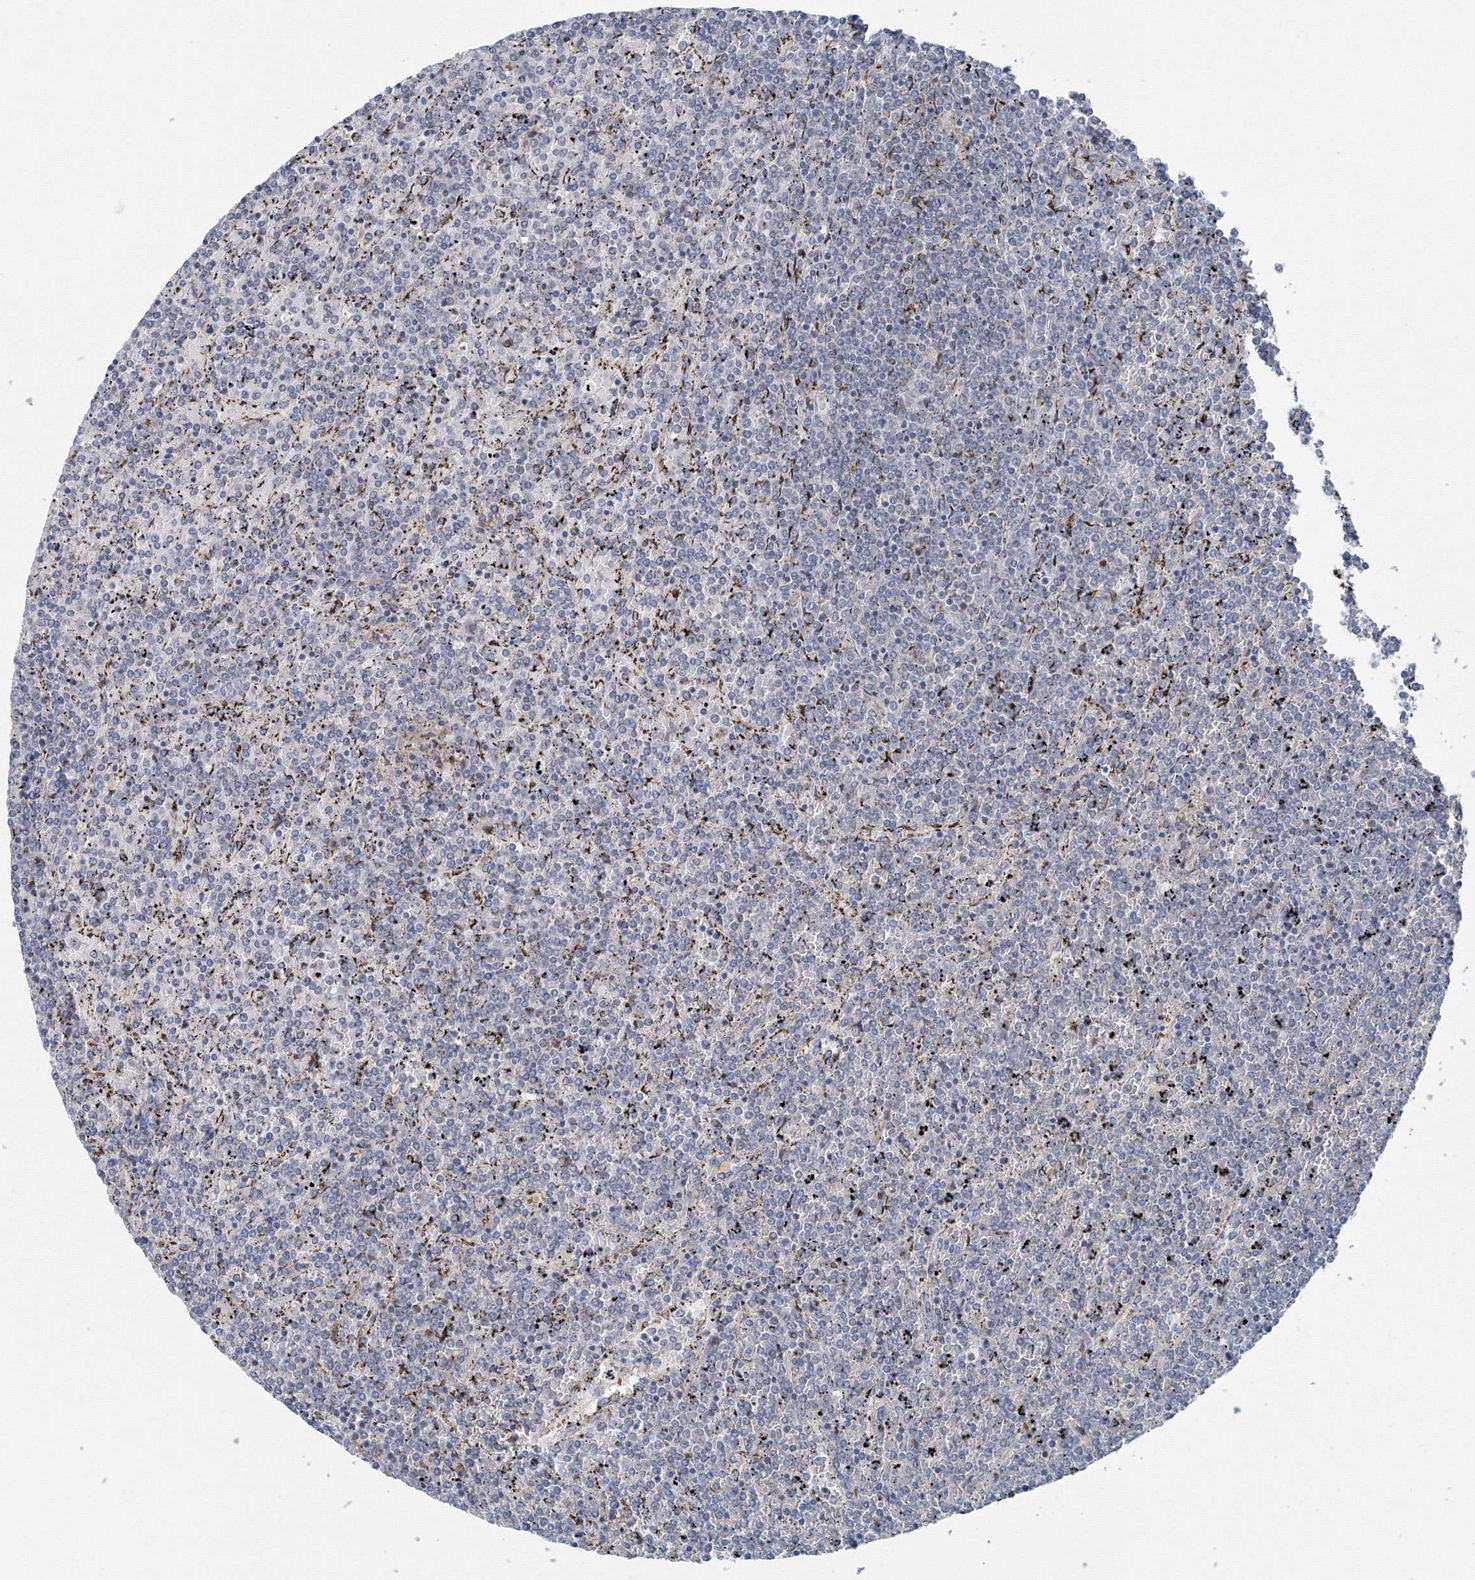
{"staining": {"intensity": "negative", "quantity": "none", "location": "none"}, "tissue": "lymphoma", "cell_type": "Tumor cells", "image_type": "cancer", "snomed": [{"axis": "morphology", "description": "Malignant lymphoma, non-Hodgkin's type, Low grade"}, {"axis": "topography", "description": "Spleen"}], "caption": "Immunohistochemistry (IHC) of human malignant lymphoma, non-Hodgkin's type (low-grade) displays no staining in tumor cells.", "gene": "AASDH", "patient": {"sex": "female", "age": 19}}